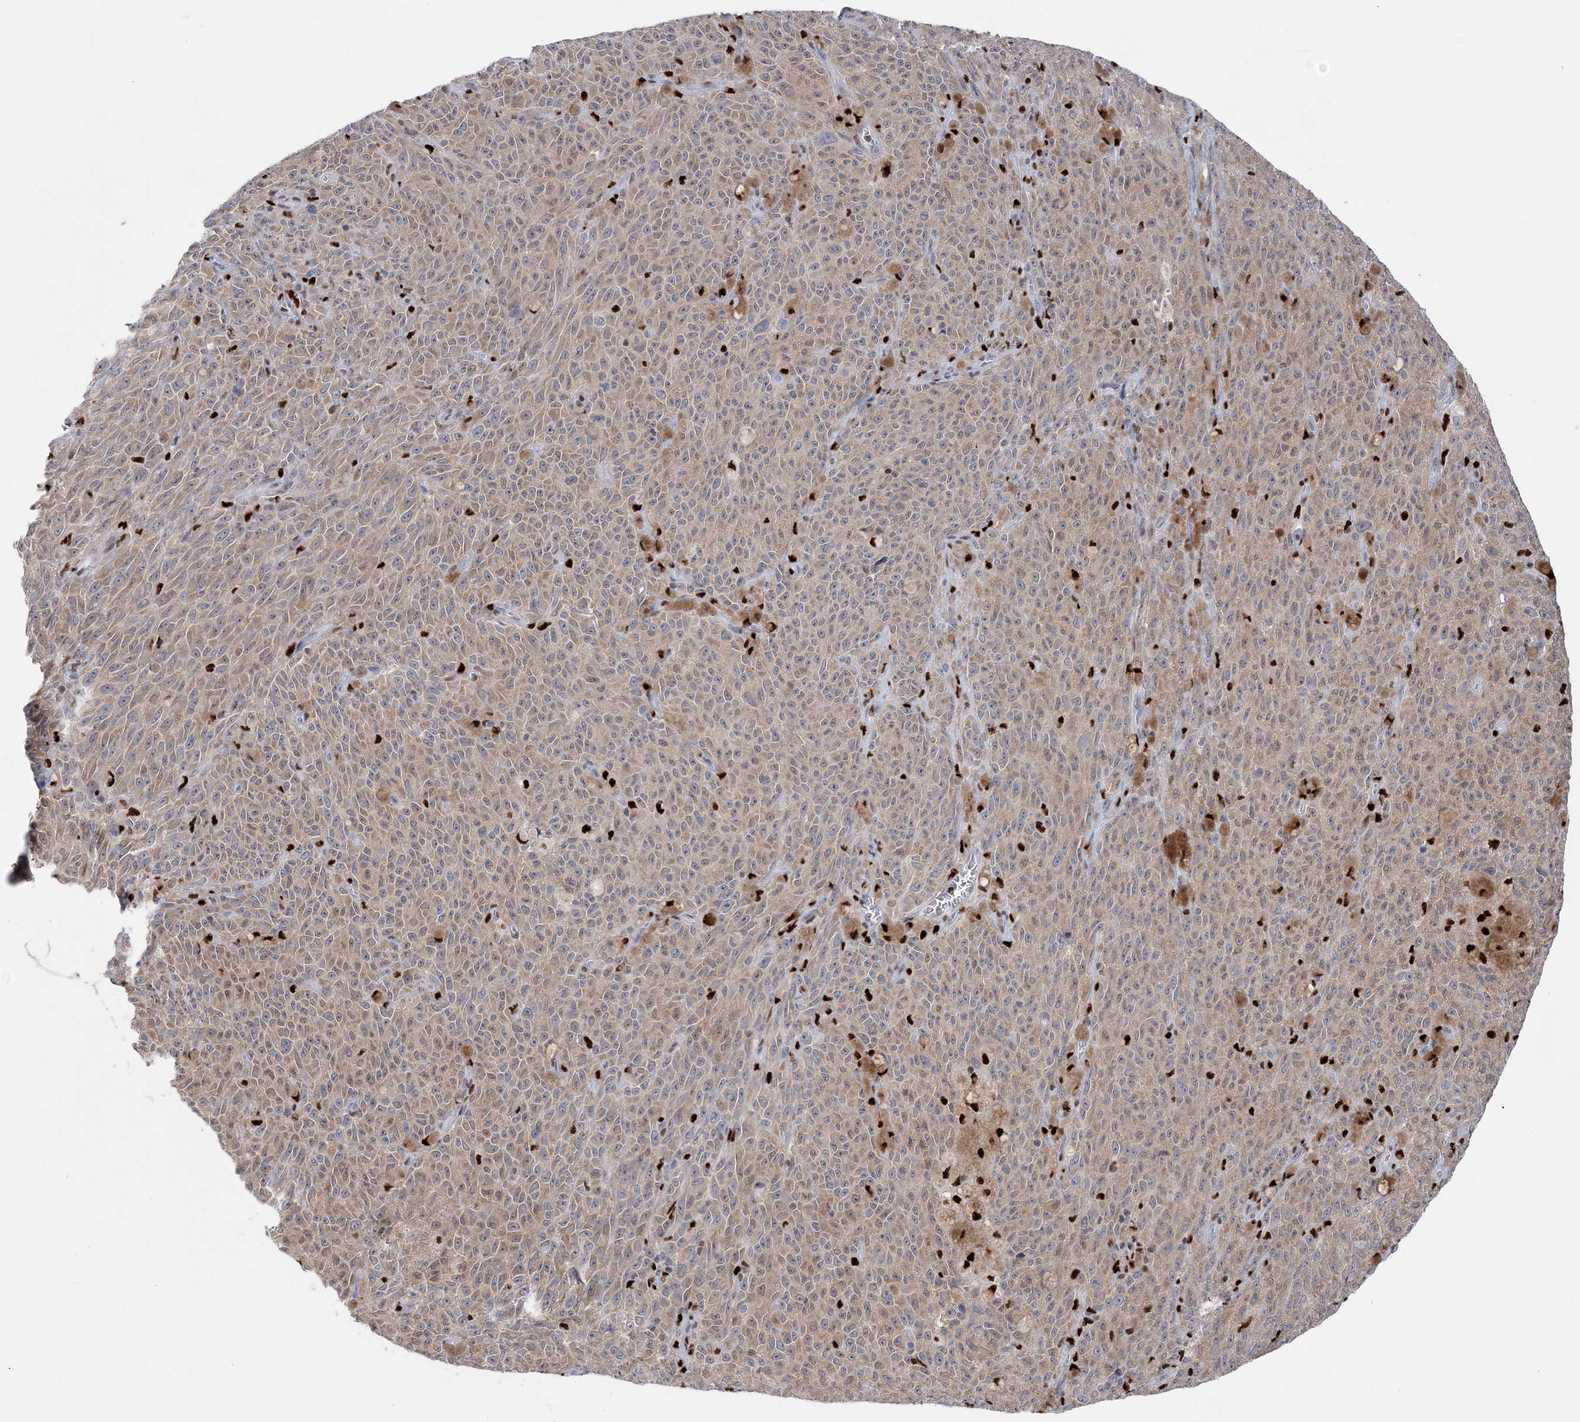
{"staining": {"intensity": "weak", "quantity": ">75%", "location": "cytoplasmic/membranous"}, "tissue": "melanoma", "cell_type": "Tumor cells", "image_type": "cancer", "snomed": [{"axis": "morphology", "description": "Malignant melanoma, NOS"}, {"axis": "topography", "description": "Skin"}], "caption": "High-magnification brightfield microscopy of malignant melanoma stained with DAB (3,3'-diaminobenzidine) (brown) and counterstained with hematoxylin (blue). tumor cells exhibit weak cytoplasmic/membranous positivity is identified in about>75% of cells.", "gene": "NIT2", "patient": {"sex": "female", "age": 82}}